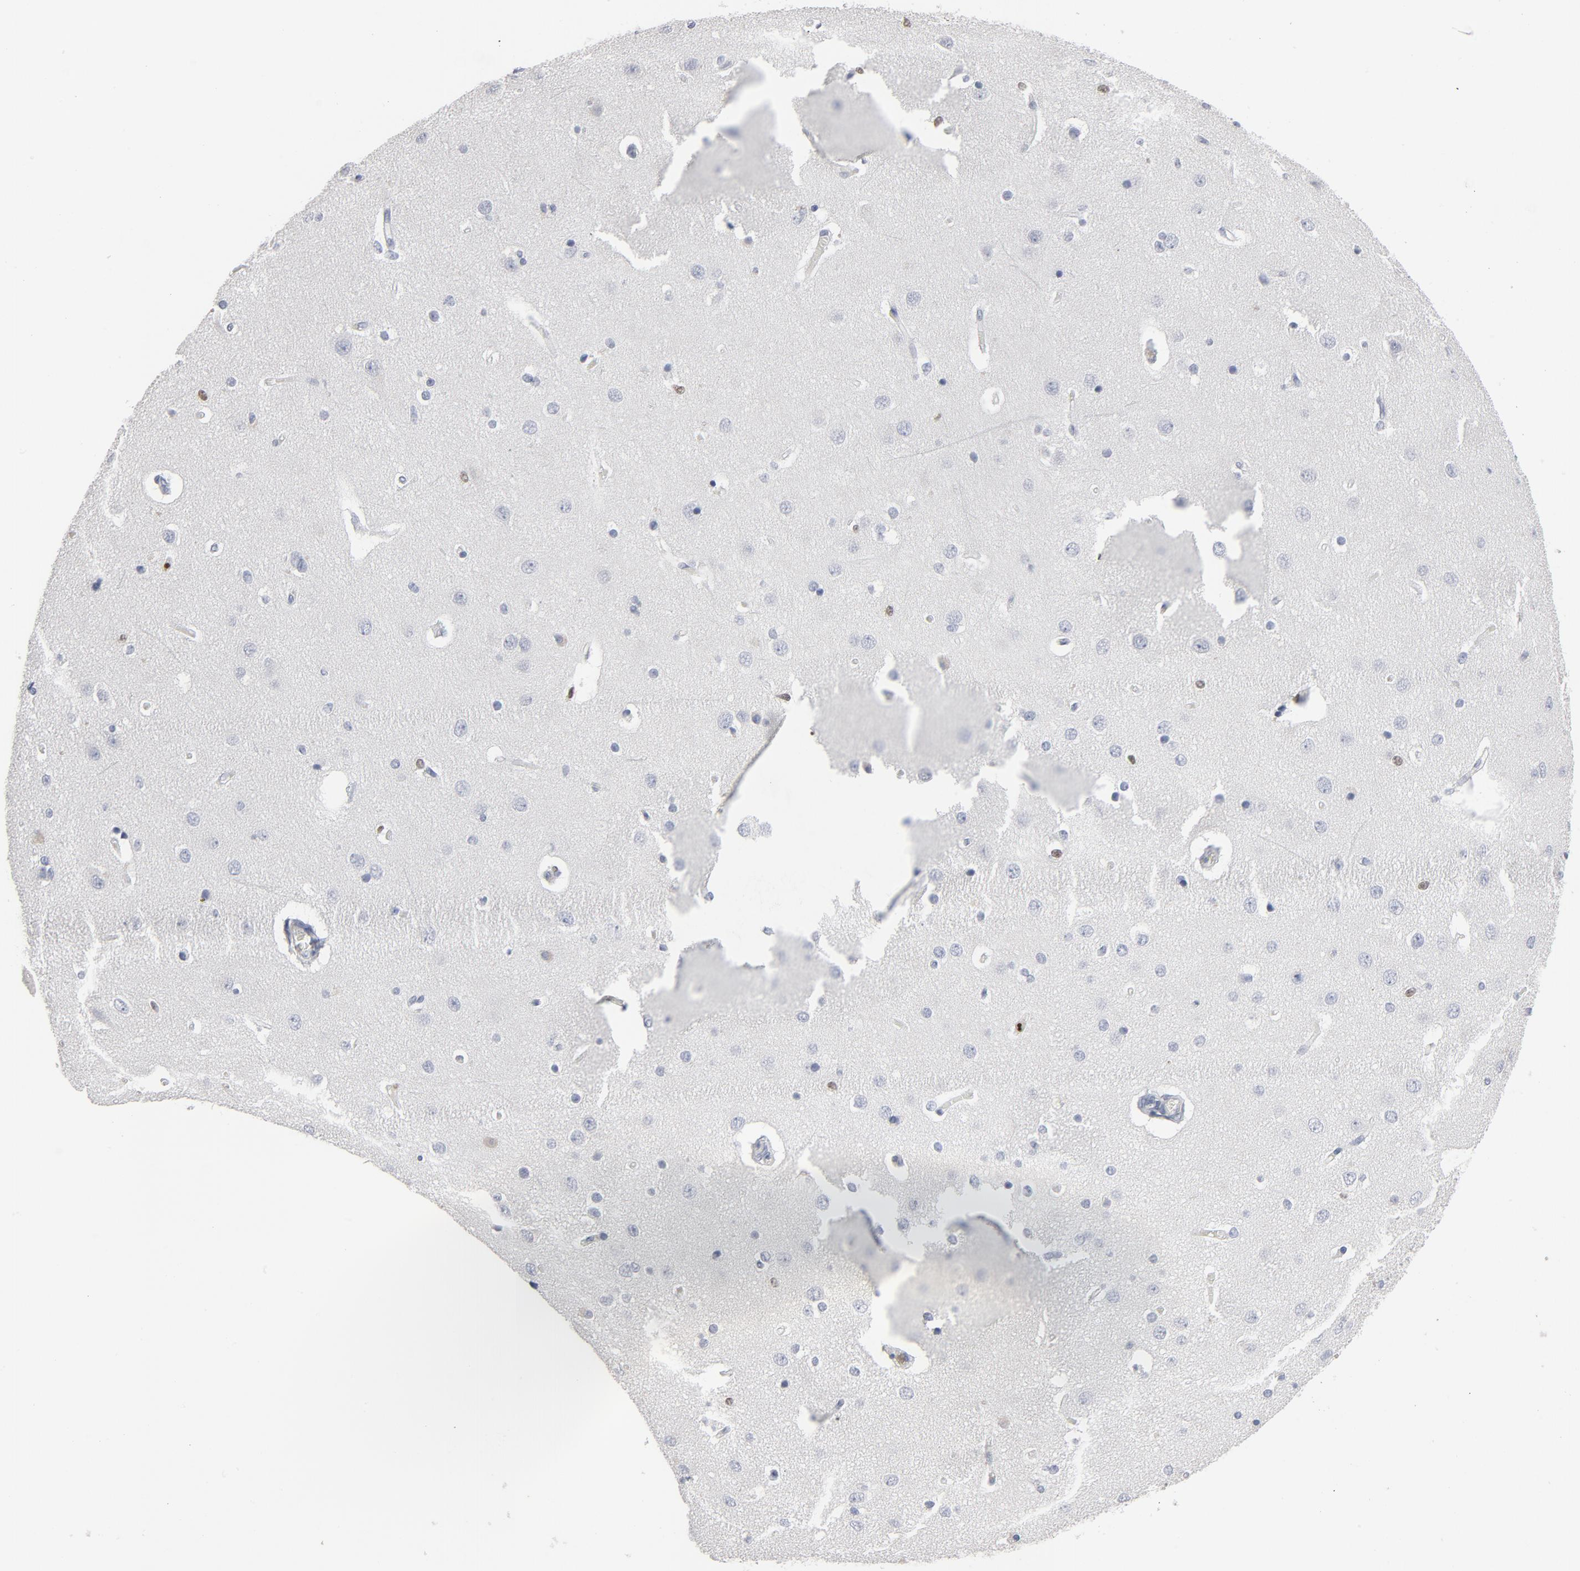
{"staining": {"intensity": "negative", "quantity": "none", "location": "none"}, "tissue": "cerebral cortex", "cell_type": "Endothelial cells", "image_type": "normal", "snomed": [{"axis": "morphology", "description": "Normal tissue, NOS"}, {"axis": "topography", "description": "Cerebral cortex"}], "caption": "A high-resolution micrograph shows immunohistochemistry staining of benign cerebral cortex, which demonstrates no significant expression in endothelial cells.", "gene": "SPI1", "patient": {"sex": "female", "age": 54}}